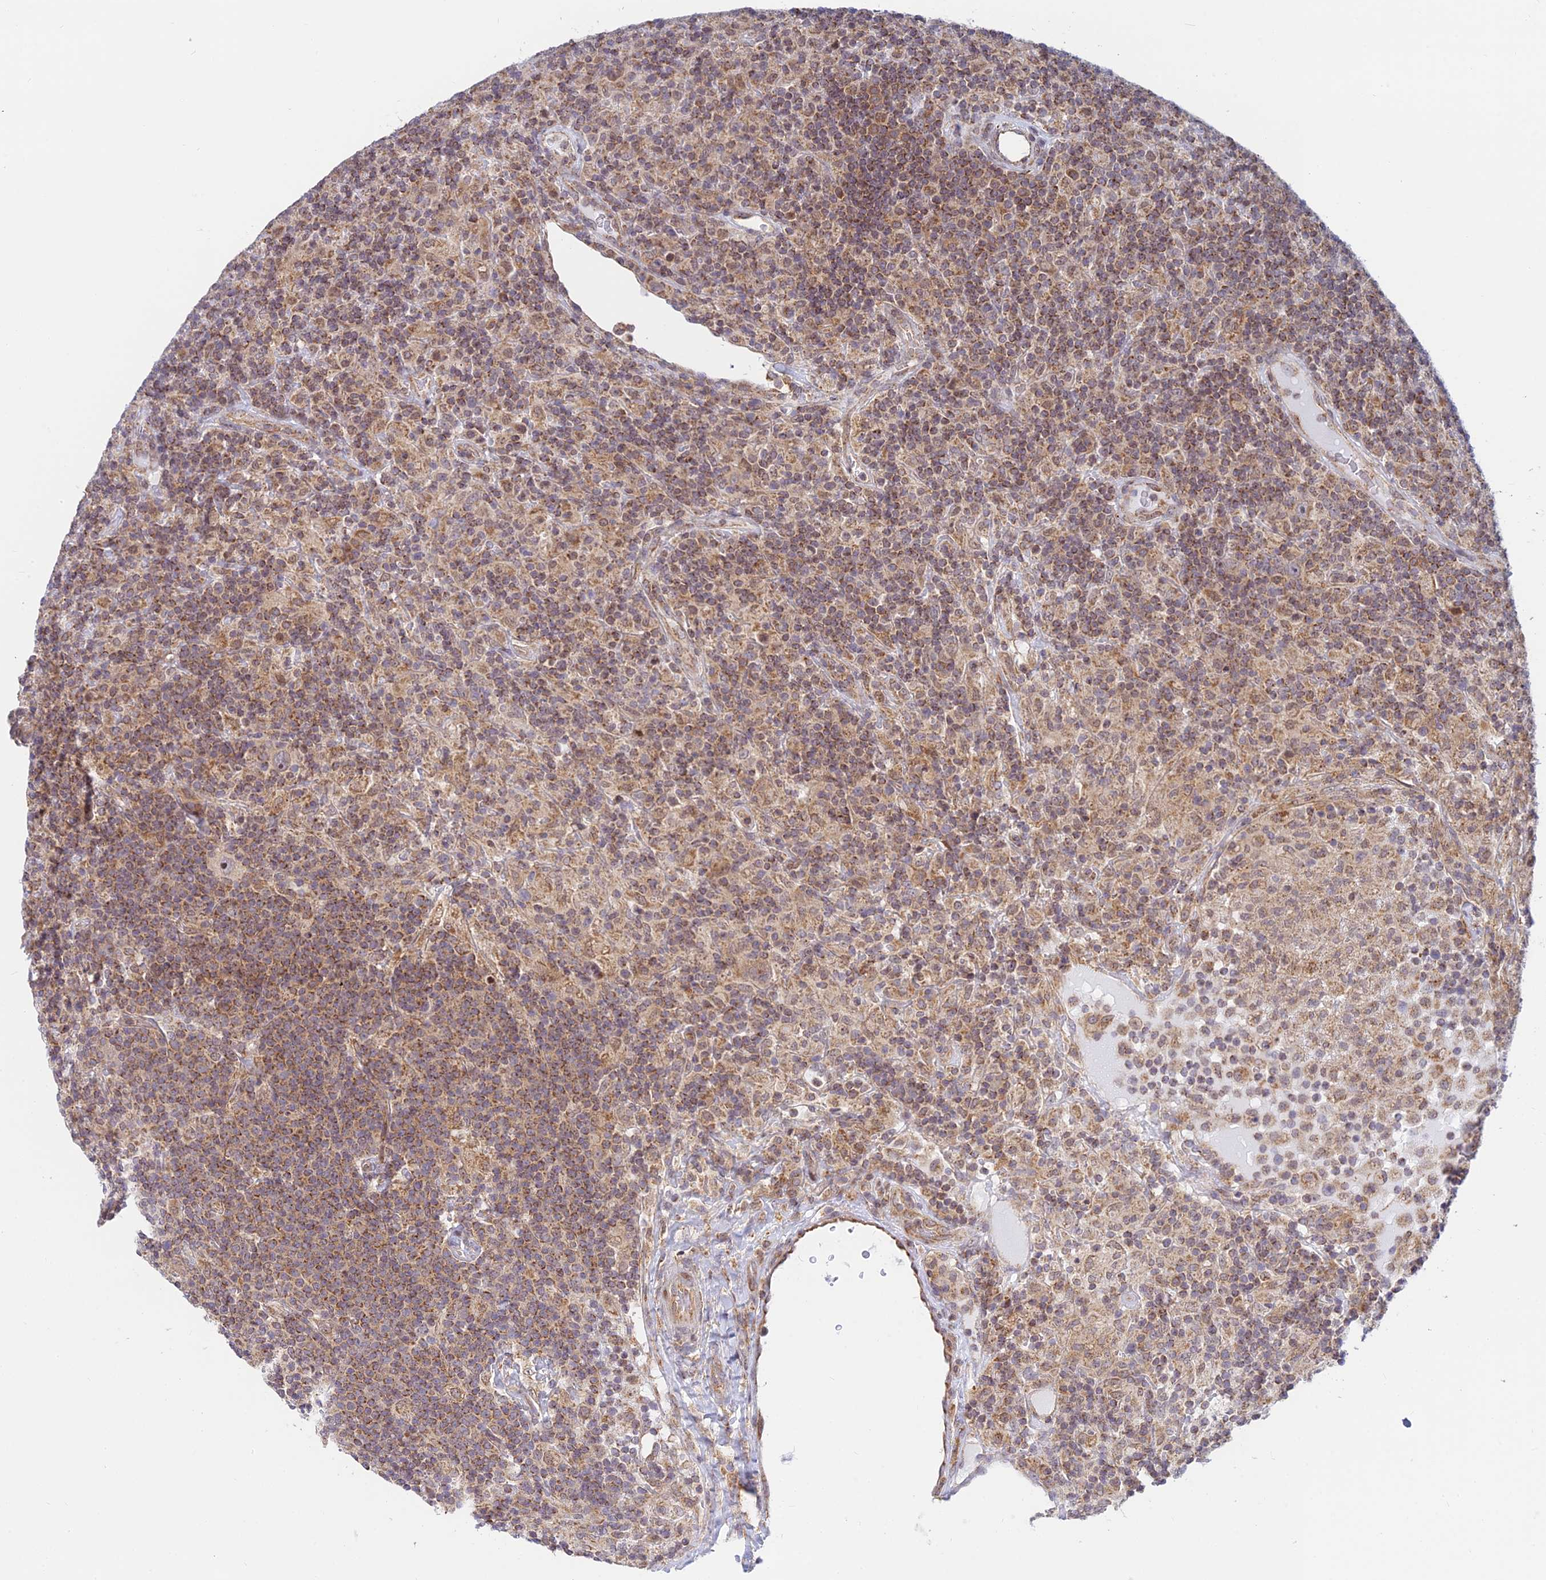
{"staining": {"intensity": "weak", "quantity": "25%-75%", "location": "cytoplasmic/membranous"}, "tissue": "lymphoma", "cell_type": "Tumor cells", "image_type": "cancer", "snomed": [{"axis": "morphology", "description": "Hodgkin's disease, NOS"}, {"axis": "topography", "description": "Lymph node"}], "caption": "A brown stain highlights weak cytoplasmic/membranous expression of a protein in lymphoma tumor cells.", "gene": "HOOK2", "patient": {"sex": "male", "age": 70}}